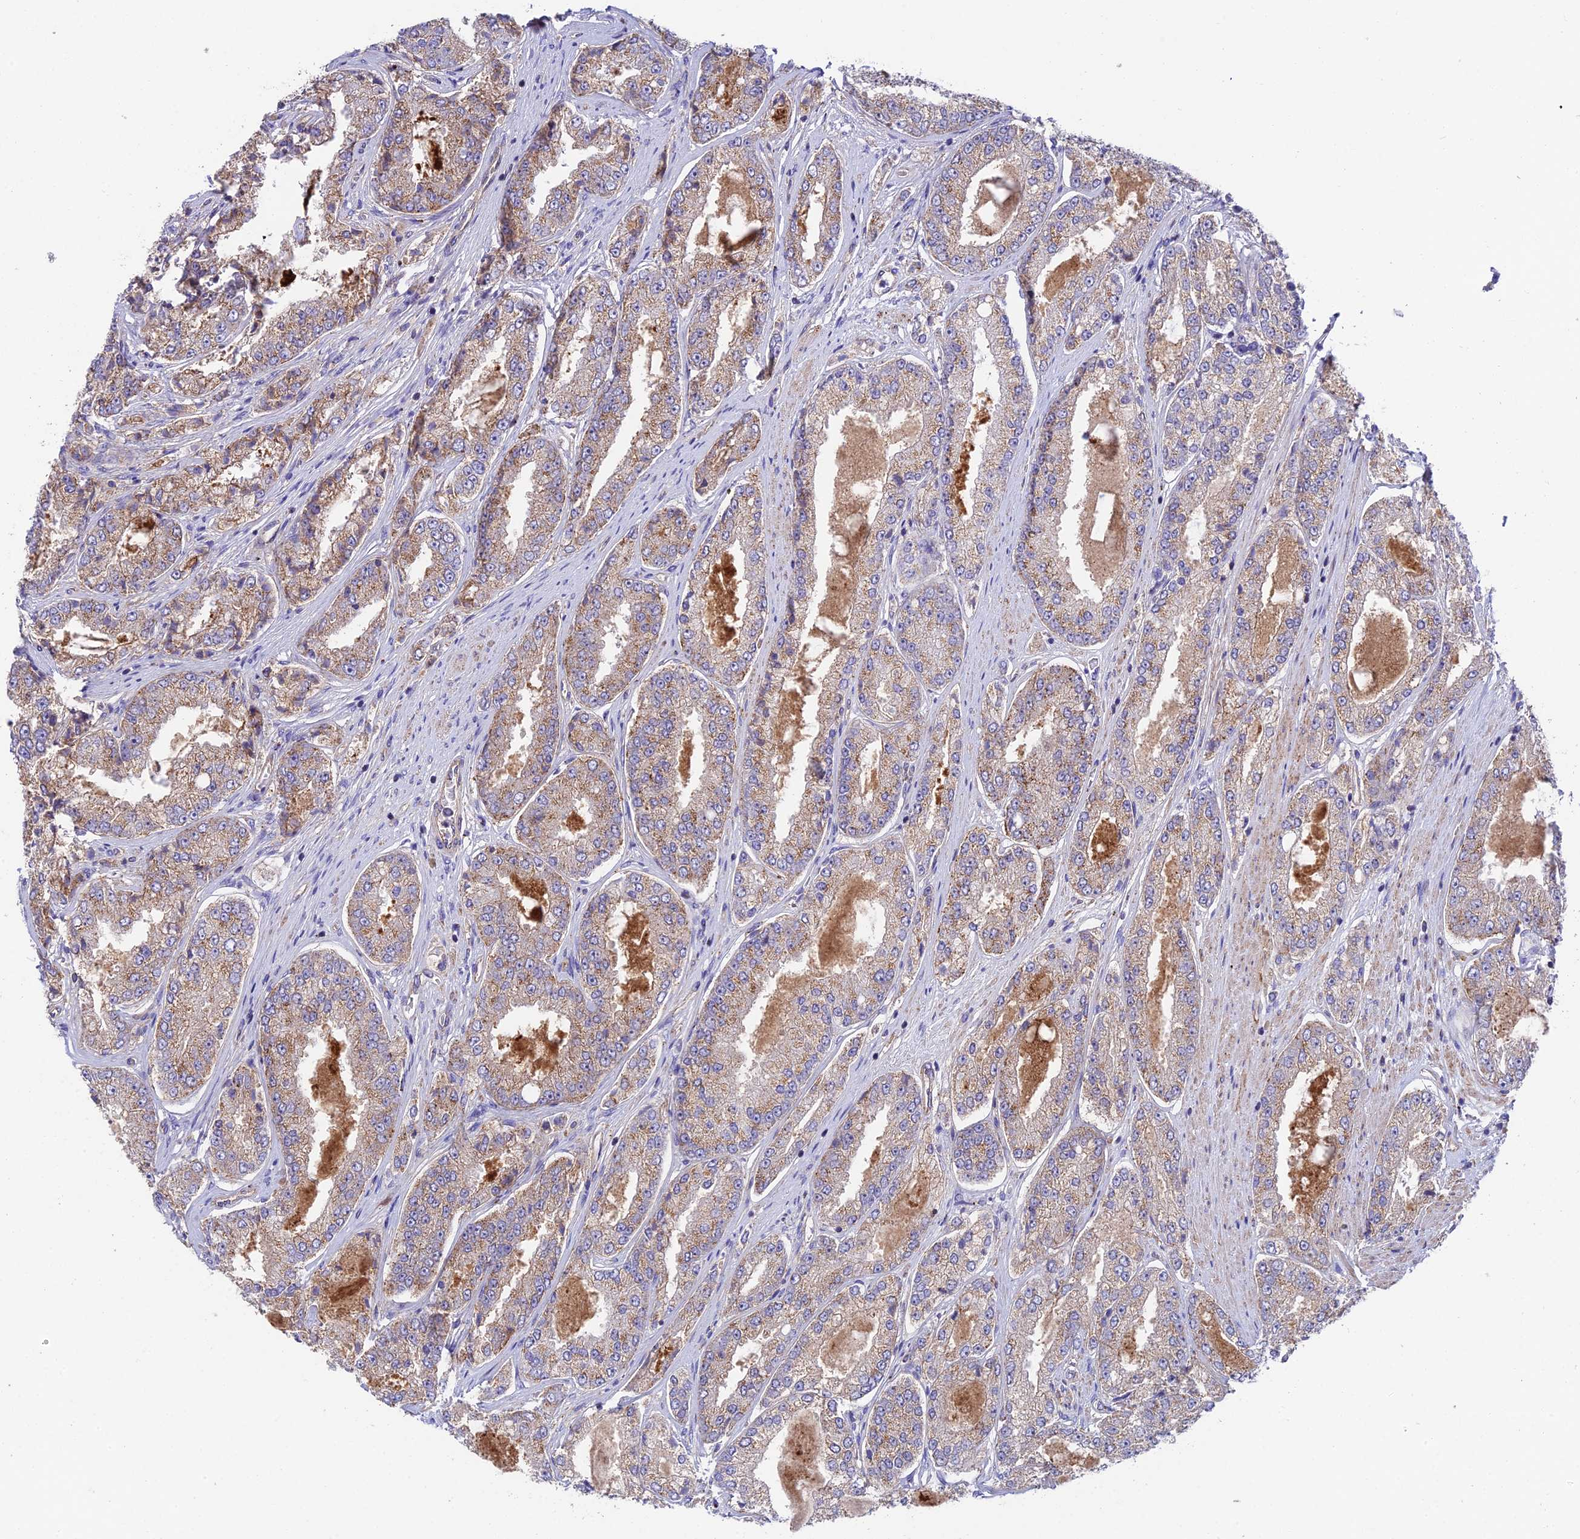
{"staining": {"intensity": "moderate", "quantity": "25%-75%", "location": "cytoplasmic/membranous"}, "tissue": "prostate cancer", "cell_type": "Tumor cells", "image_type": "cancer", "snomed": [{"axis": "morphology", "description": "Adenocarcinoma, High grade"}, {"axis": "topography", "description": "Prostate"}], "caption": "Prostate cancer (high-grade adenocarcinoma) stained with DAB immunohistochemistry (IHC) shows medium levels of moderate cytoplasmic/membranous expression in approximately 25%-75% of tumor cells.", "gene": "QRFP", "patient": {"sex": "male", "age": 71}}